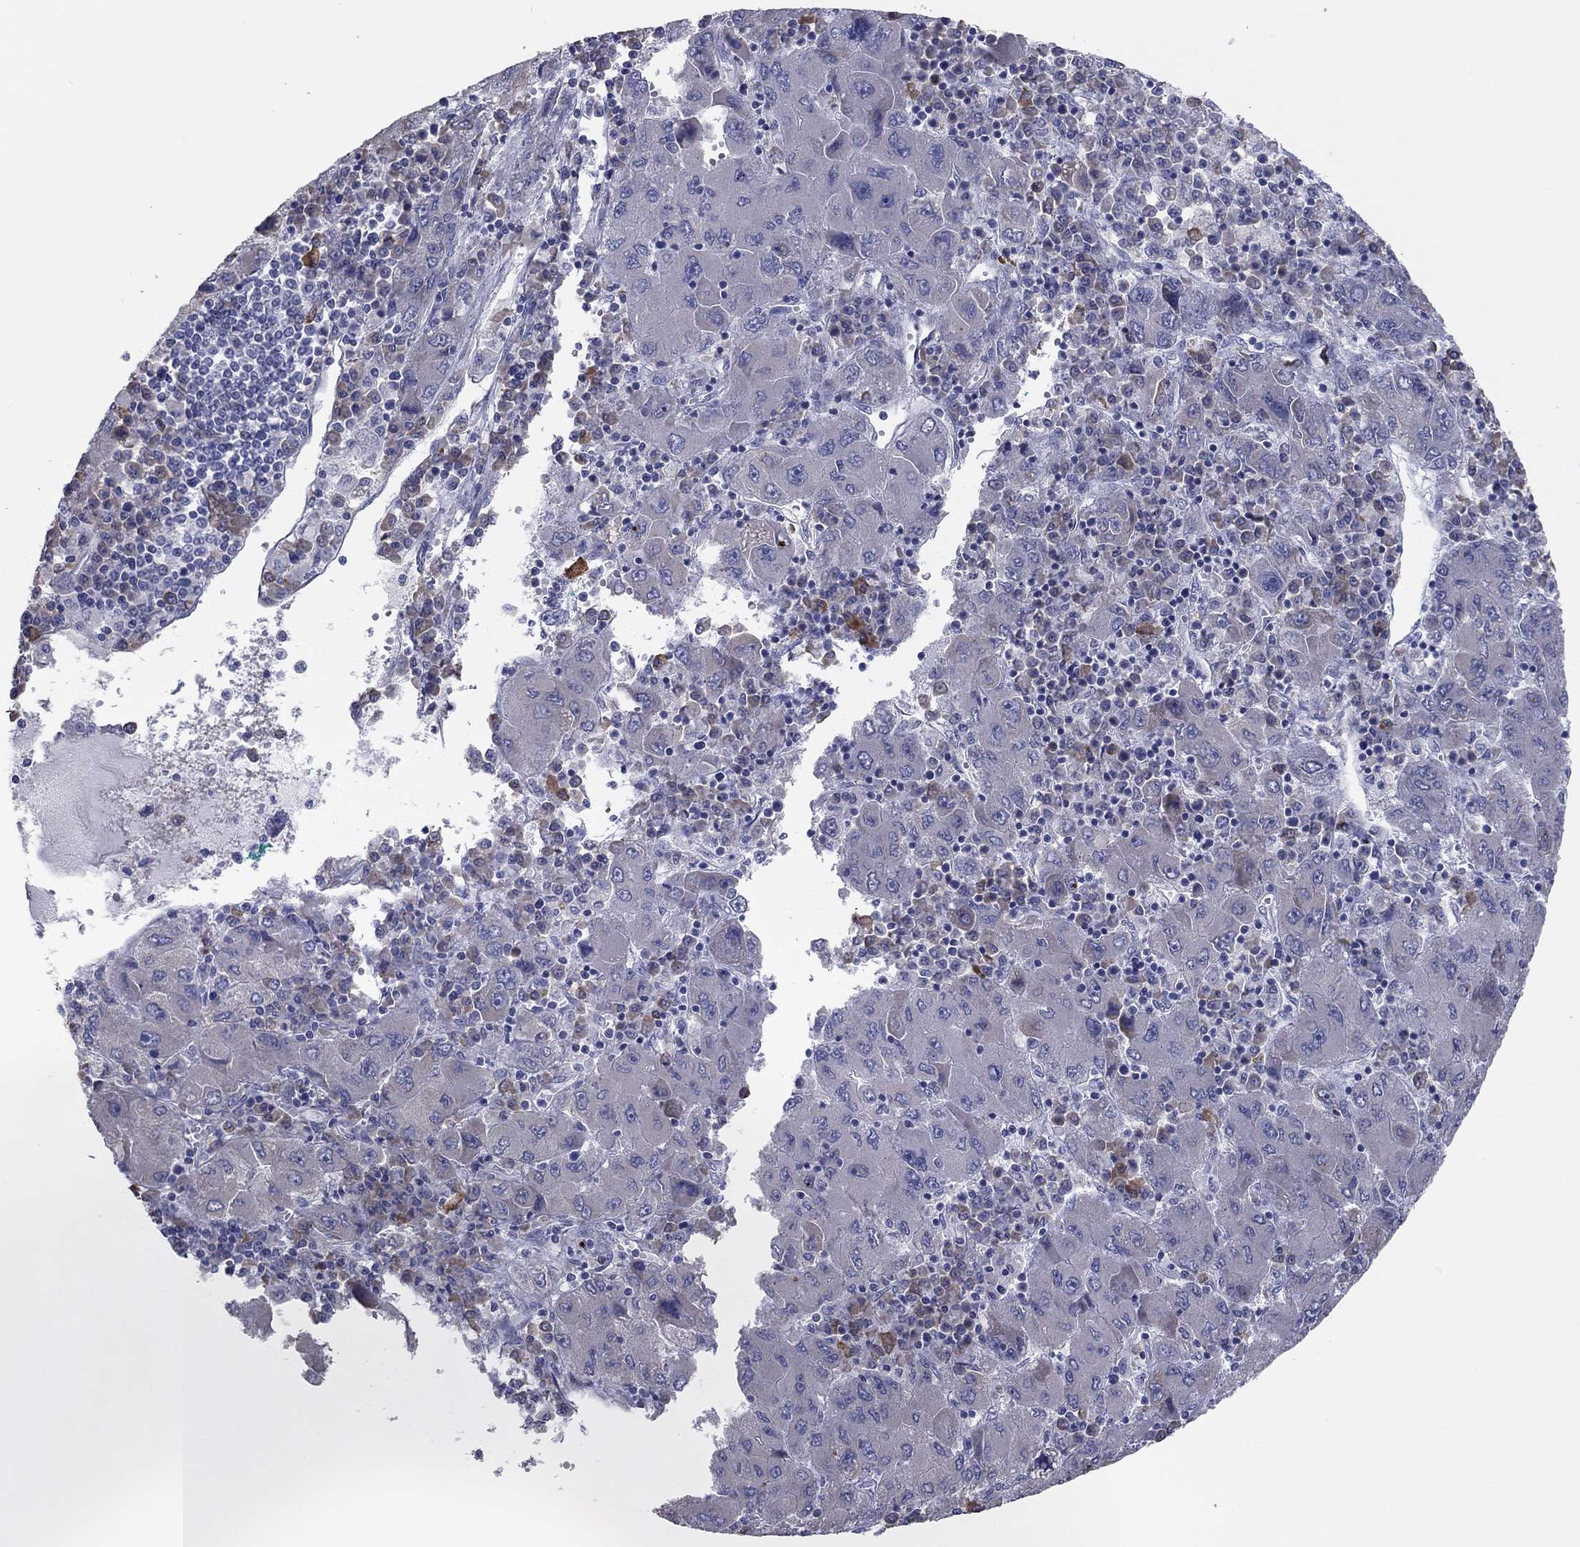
{"staining": {"intensity": "negative", "quantity": "none", "location": "none"}, "tissue": "liver cancer", "cell_type": "Tumor cells", "image_type": "cancer", "snomed": [{"axis": "morphology", "description": "Carcinoma, Hepatocellular, NOS"}, {"axis": "topography", "description": "Liver"}], "caption": "Tumor cells are negative for protein expression in human liver cancer.", "gene": "GRK7", "patient": {"sex": "male", "age": 75}}